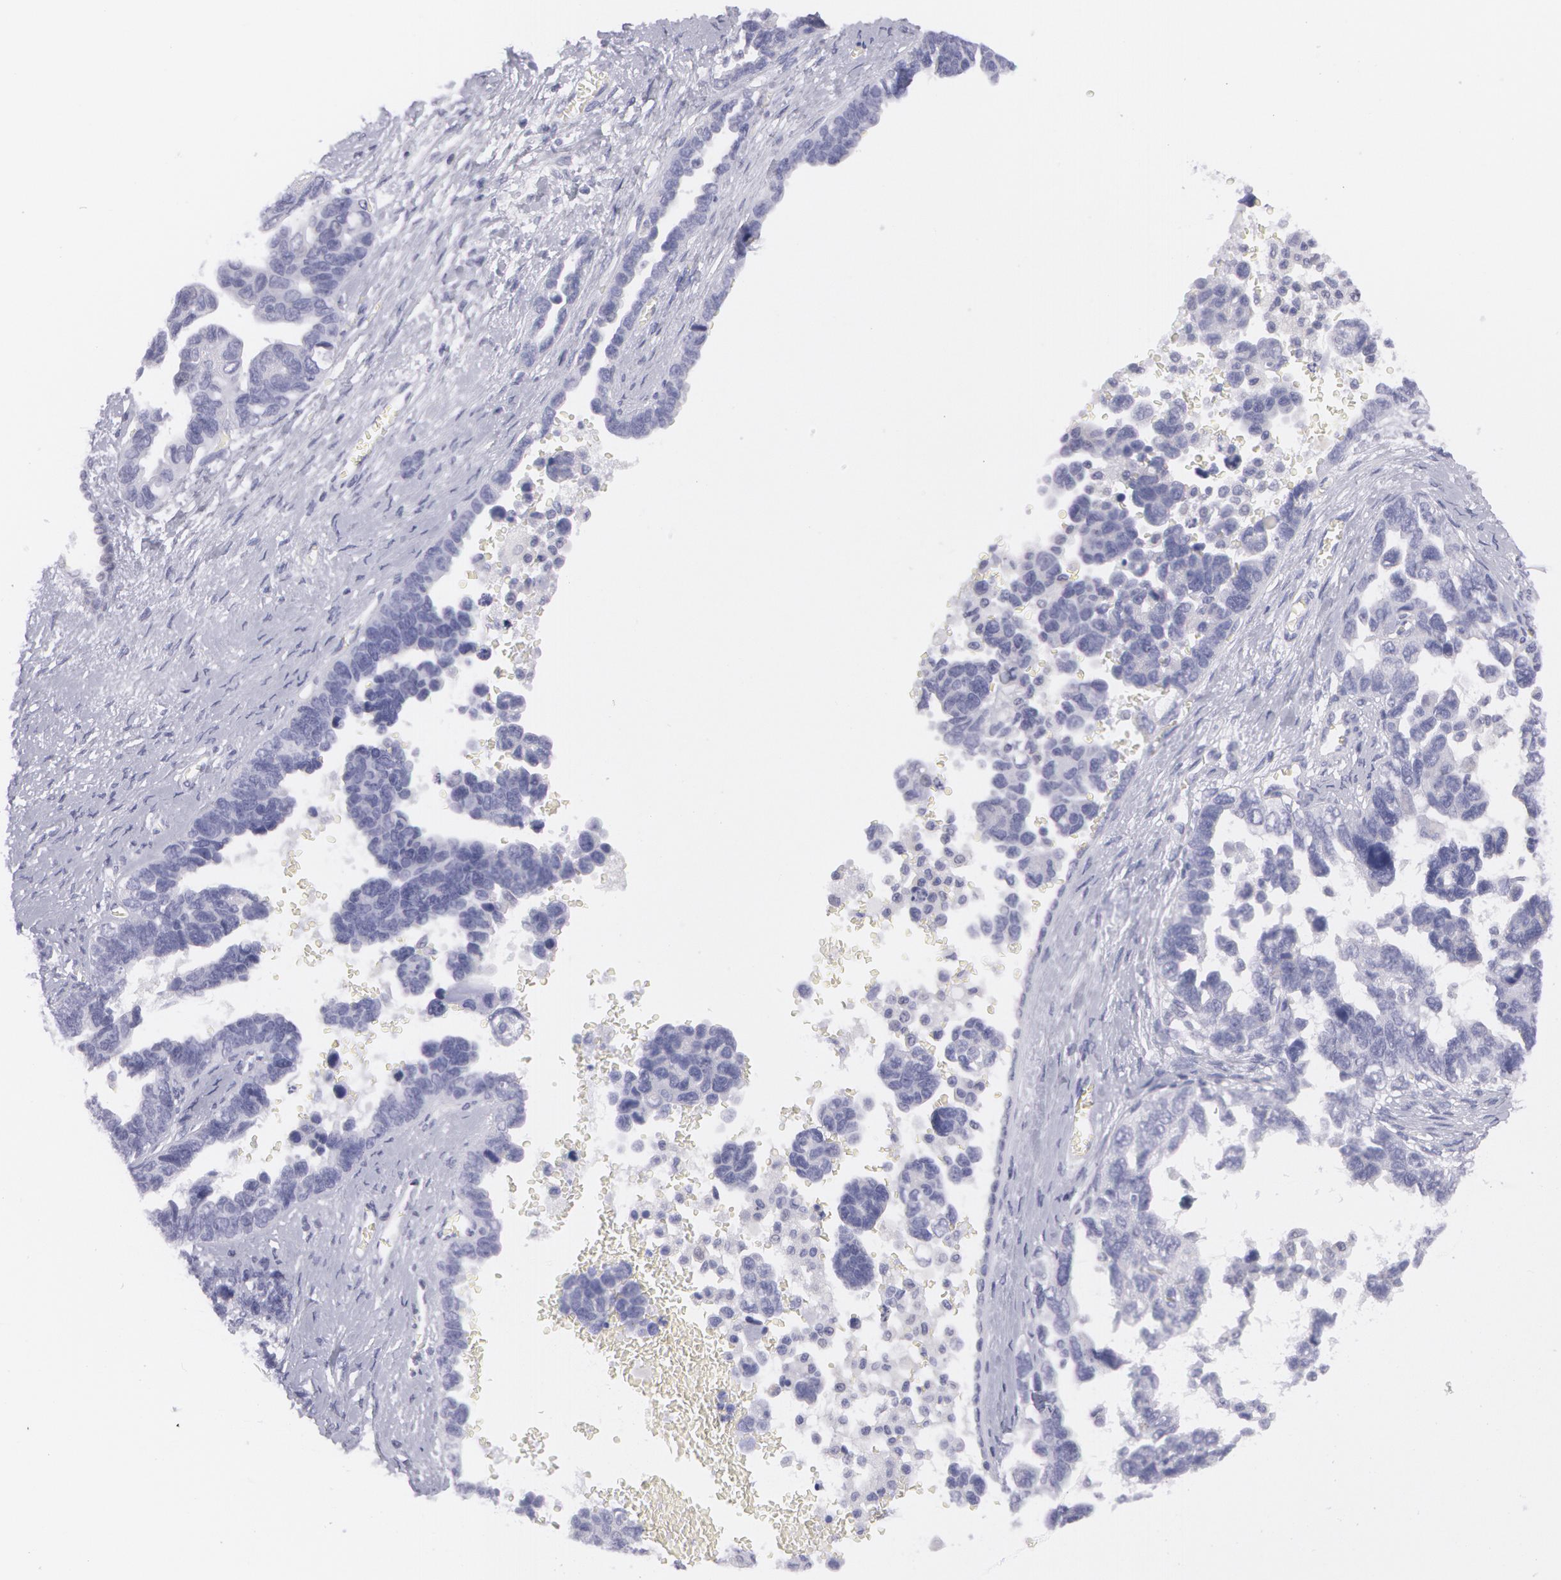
{"staining": {"intensity": "negative", "quantity": "none", "location": "none"}, "tissue": "ovarian cancer", "cell_type": "Tumor cells", "image_type": "cancer", "snomed": [{"axis": "morphology", "description": "Cystadenocarcinoma, serous, NOS"}, {"axis": "topography", "description": "Ovary"}], "caption": "Tumor cells are negative for protein expression in human ovarian cancer.", "gene": "AMACR", "patient": {"sex": "female", "age": 69}}